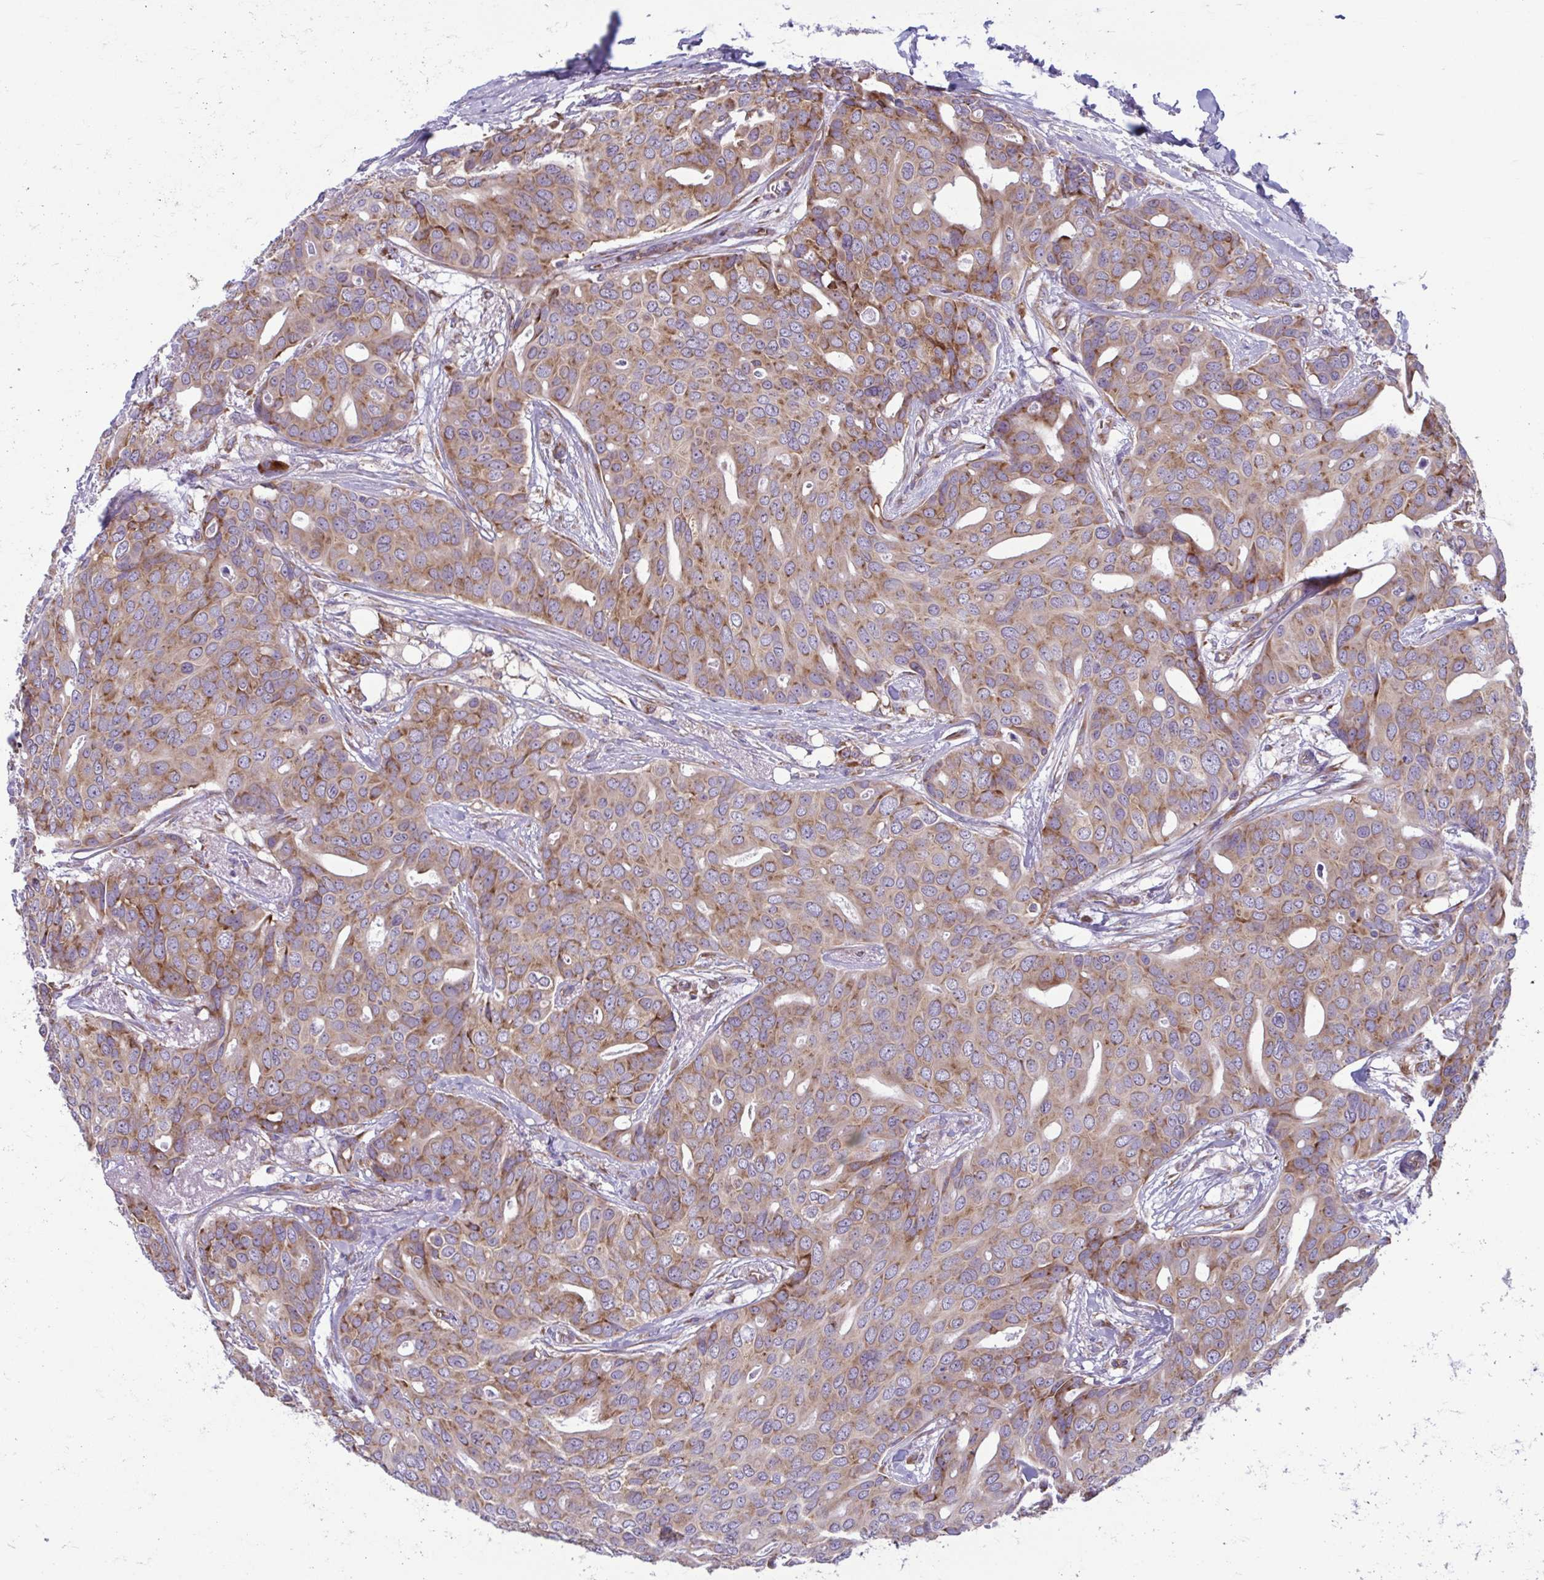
{"staining": {"intensity": "moderate", "quantity": ">75%", "location": "cytoplasmic/membranous"}, "tissue": "breast cancer", "cell_type": "Tumor cells", "image_type": "cancer", "snomed": [{"axis": "morphology", "description": "Duct carcinoma"}, {"axis": "topography", "description": "Breast"}], "caption": "Breast cancer stained with a protein marker reveals moderate staining in tumor cells.", "gene": "RPS16", "patient": {"sex": "female", "age": 54}}